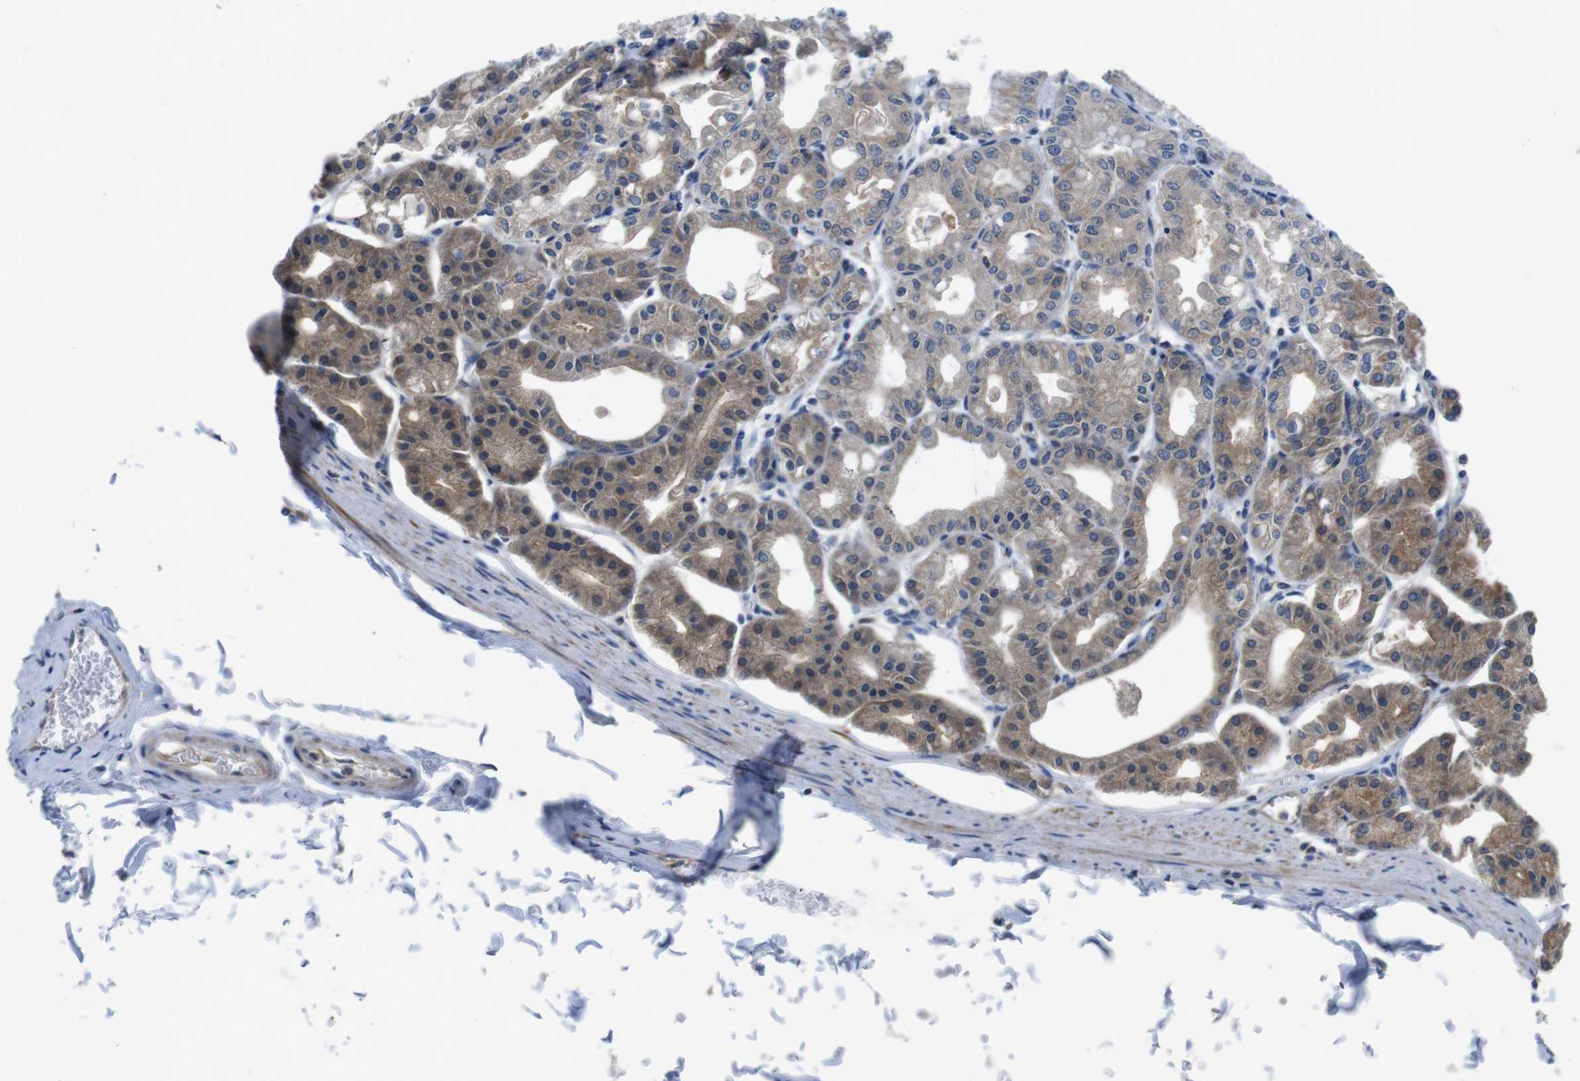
{"staining": {"intensity": "moderate", "quantity": ">75%", "location": "cytoplasmic/membranous"}, "tissue": "stomach", "cell_type": "Glandular cells", "image_type": "normal", "snomed": [{"axis": "morphology", "description": "Normal tissue, NOS"}, {"axis": "topography", "description": "Stomach, lower"}], "caption": "Brown immunohistochemical staining in benign stomach shows moderate cytoplasmic/membranous expression in approximately >75% of glandular cells.", "gene": "PIK3CD", "patient": {"sex": "male", "age": 71}}